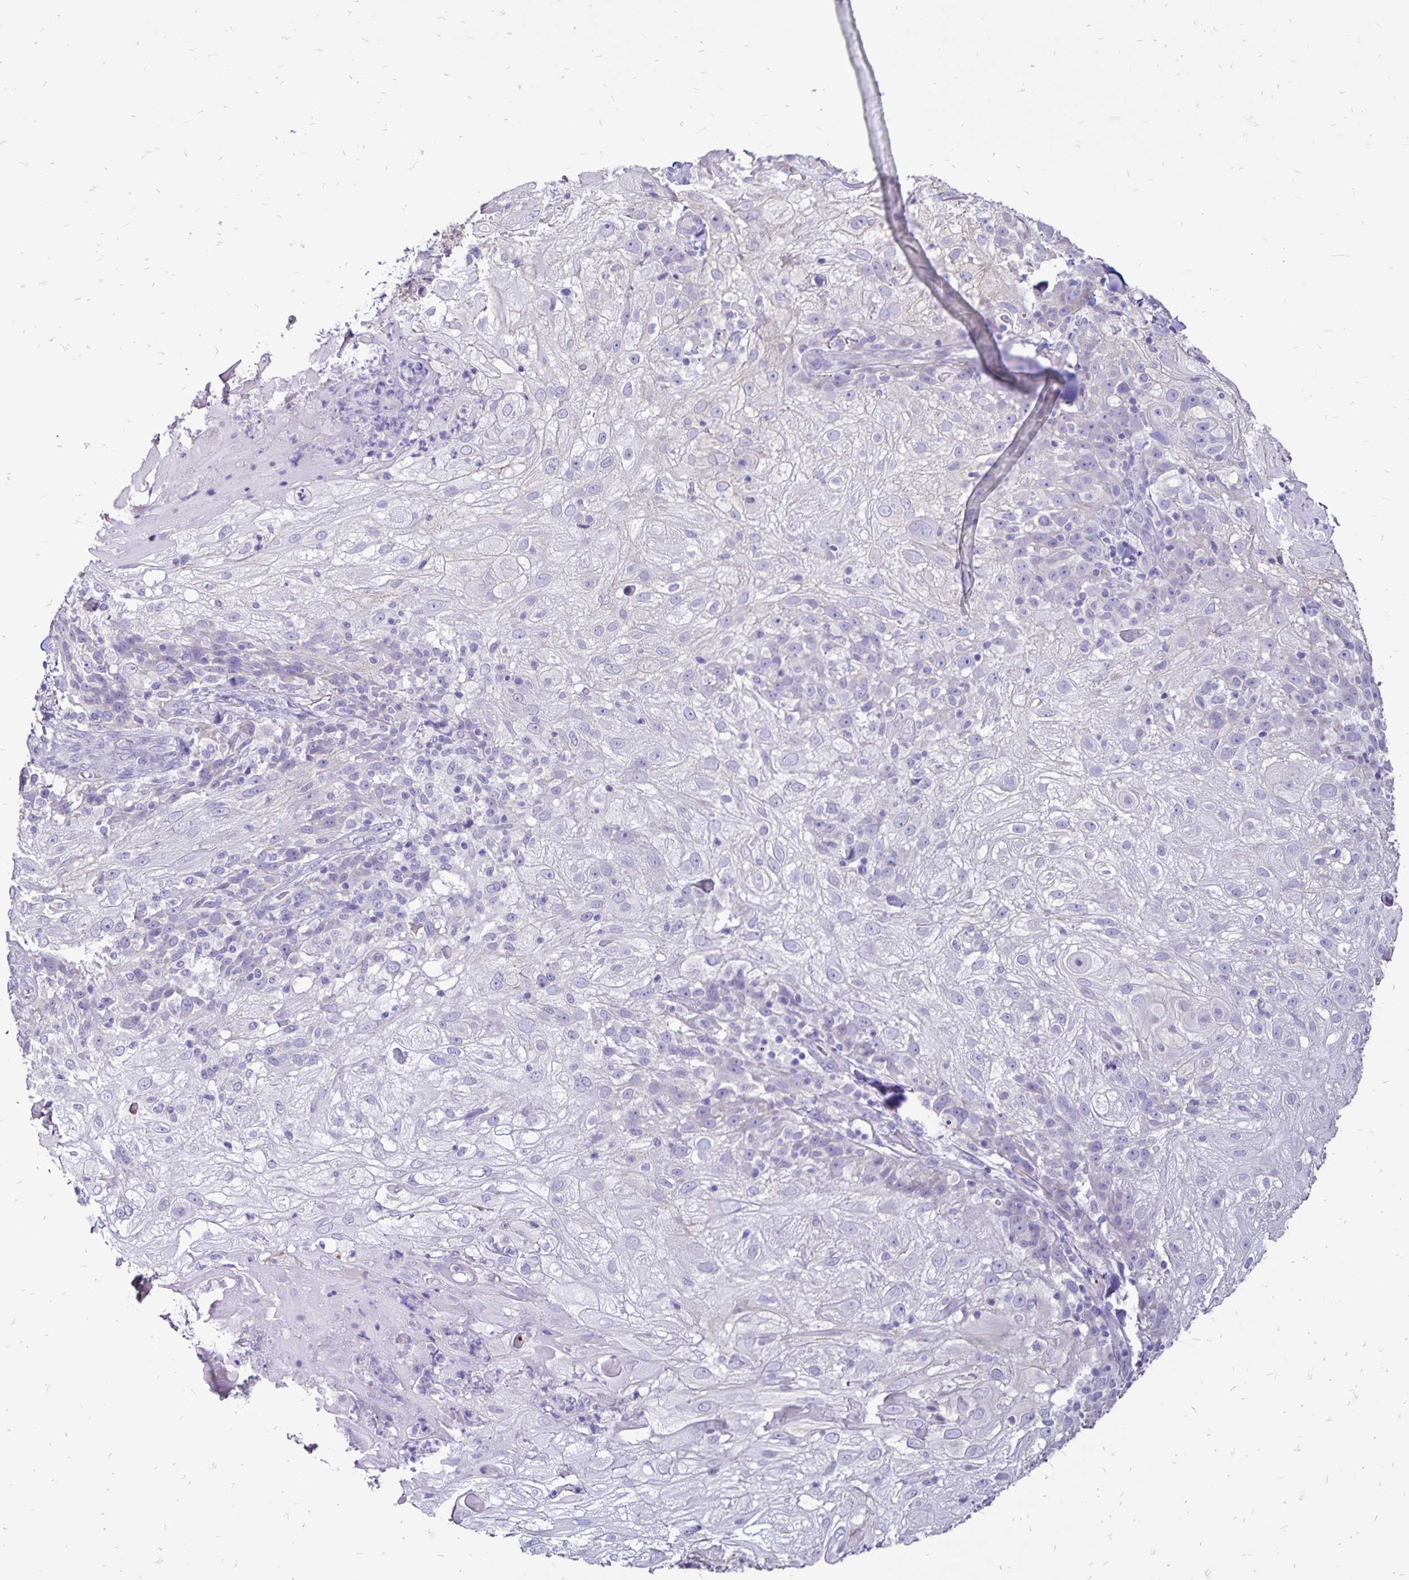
{"staining": {"intensity": "negative", "quantity": "none", "location": "none"}, "tissue": "skin cancer", "cell_type": "Tumor cells", "image_type": "cancer", "snomed": [{"axis": "morphology", "description": "Normal tissue, NOS"}, {"axis": "morphology", "description": "Squamous cell carcinoma, NOS"}, {"axis": "topography", "description": "Skin"}], "caption": "Image shows no significant protein staining in tumor cells of skin cancer.", "gene": "EVPL", "patient": {"sex": "female", "age": 83}}